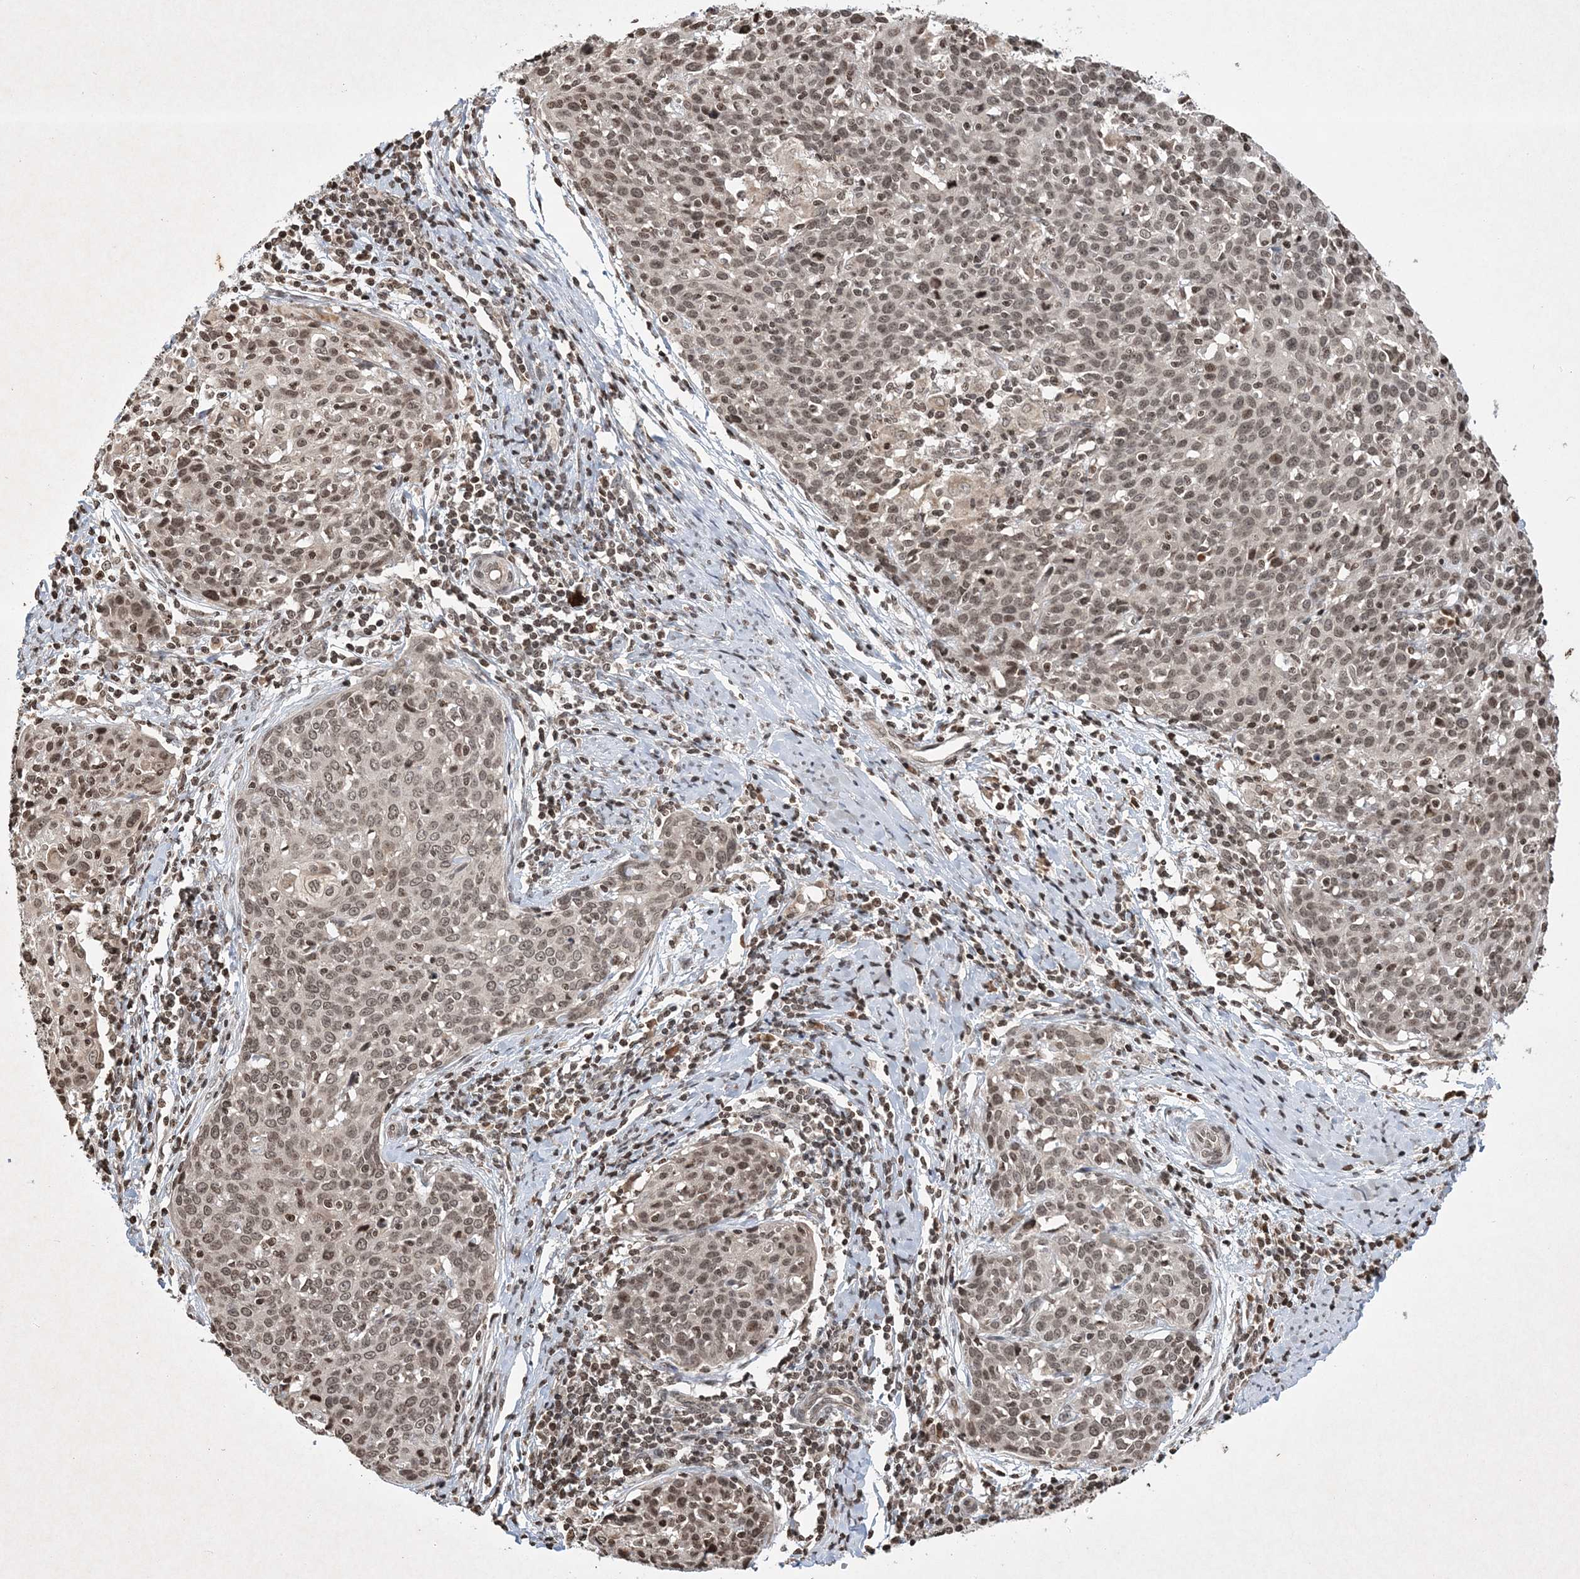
{"staining": {"intensity": "moderate", "quantity": ">75%", "location": "nuclear"}, "tissue": "cervical cancer", "cell_type": "Tumor cells", "image_type": "cancer", "snomed": [{"axis": "morphology", "description": "Squamous cell carcinoma, NOS"}, {"axis": "topography", "description": "Cervix"}], "caption": "Immunohistochemical staining of cervical cancer displays medium levels of moderate nuclear positivity in about >75% of tumor cells.", "gene": "NEDD9", "patient": {"sex": "female", "age": 38}}